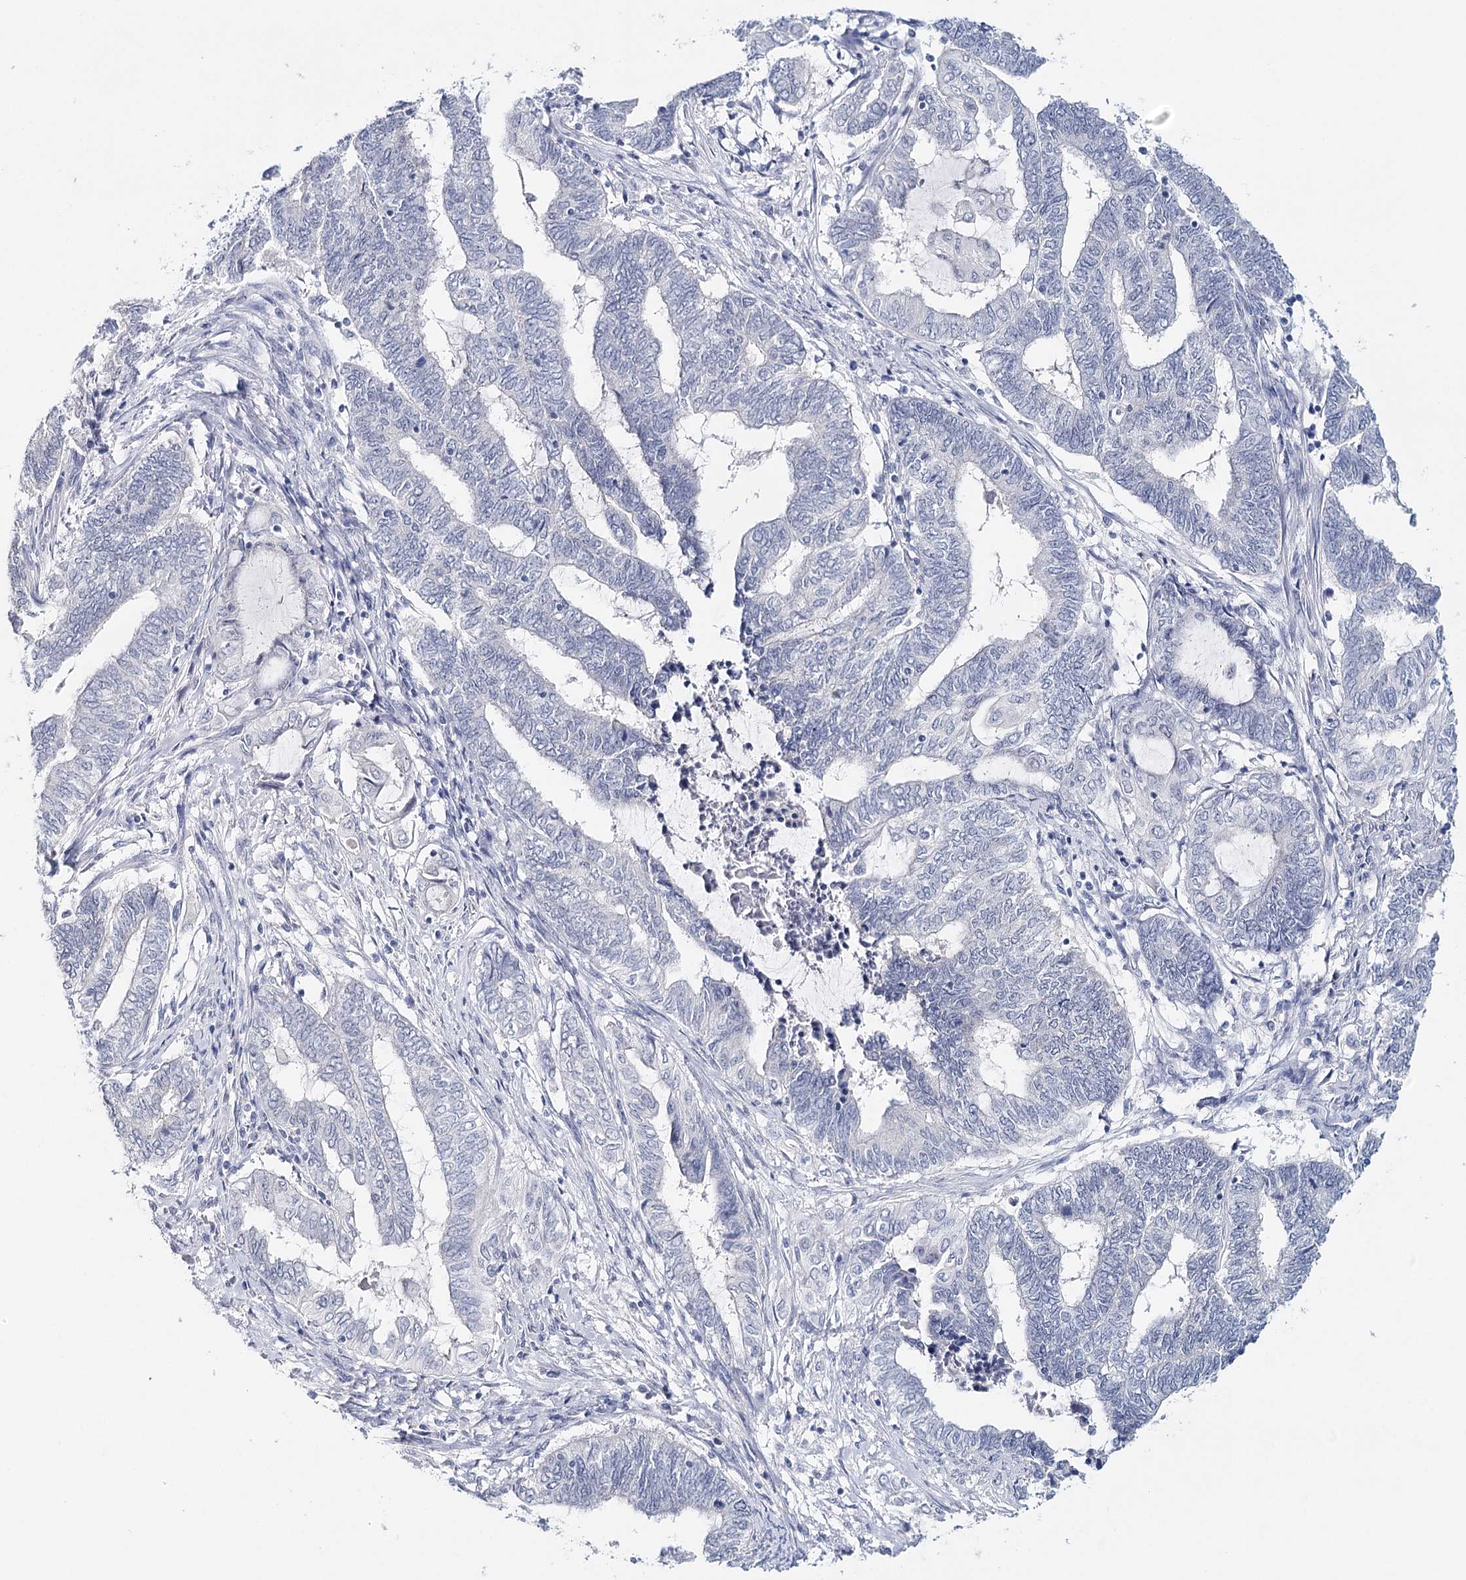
{"staining": {"intensity": "negative", "quantity": "none", "location": "none"}, "tissue": "endometrial cancer", "cell_type": "Tumor cells", "image_type": "cancer", "snomed": [{"axis": "morphology", "description": "Adenocarcinoma, NOS"}, {"axis": "topography", "description": "Uterus"}, {"axis": "topography", "description": "Endometrium"}], "caption": "High magnification brightfield microscopy of adenocarcinoma (endometrial) stained with DAB (brown) and counterstained with hematoxylin (blue): tumor cells show no significant expression. (DAB (3,3'-diaminobenzidine) IHC visualized using brightfield microscopy, high magnification).", "gene": "HSPA4L", "patient": {"sex": "female", "age": 70}}